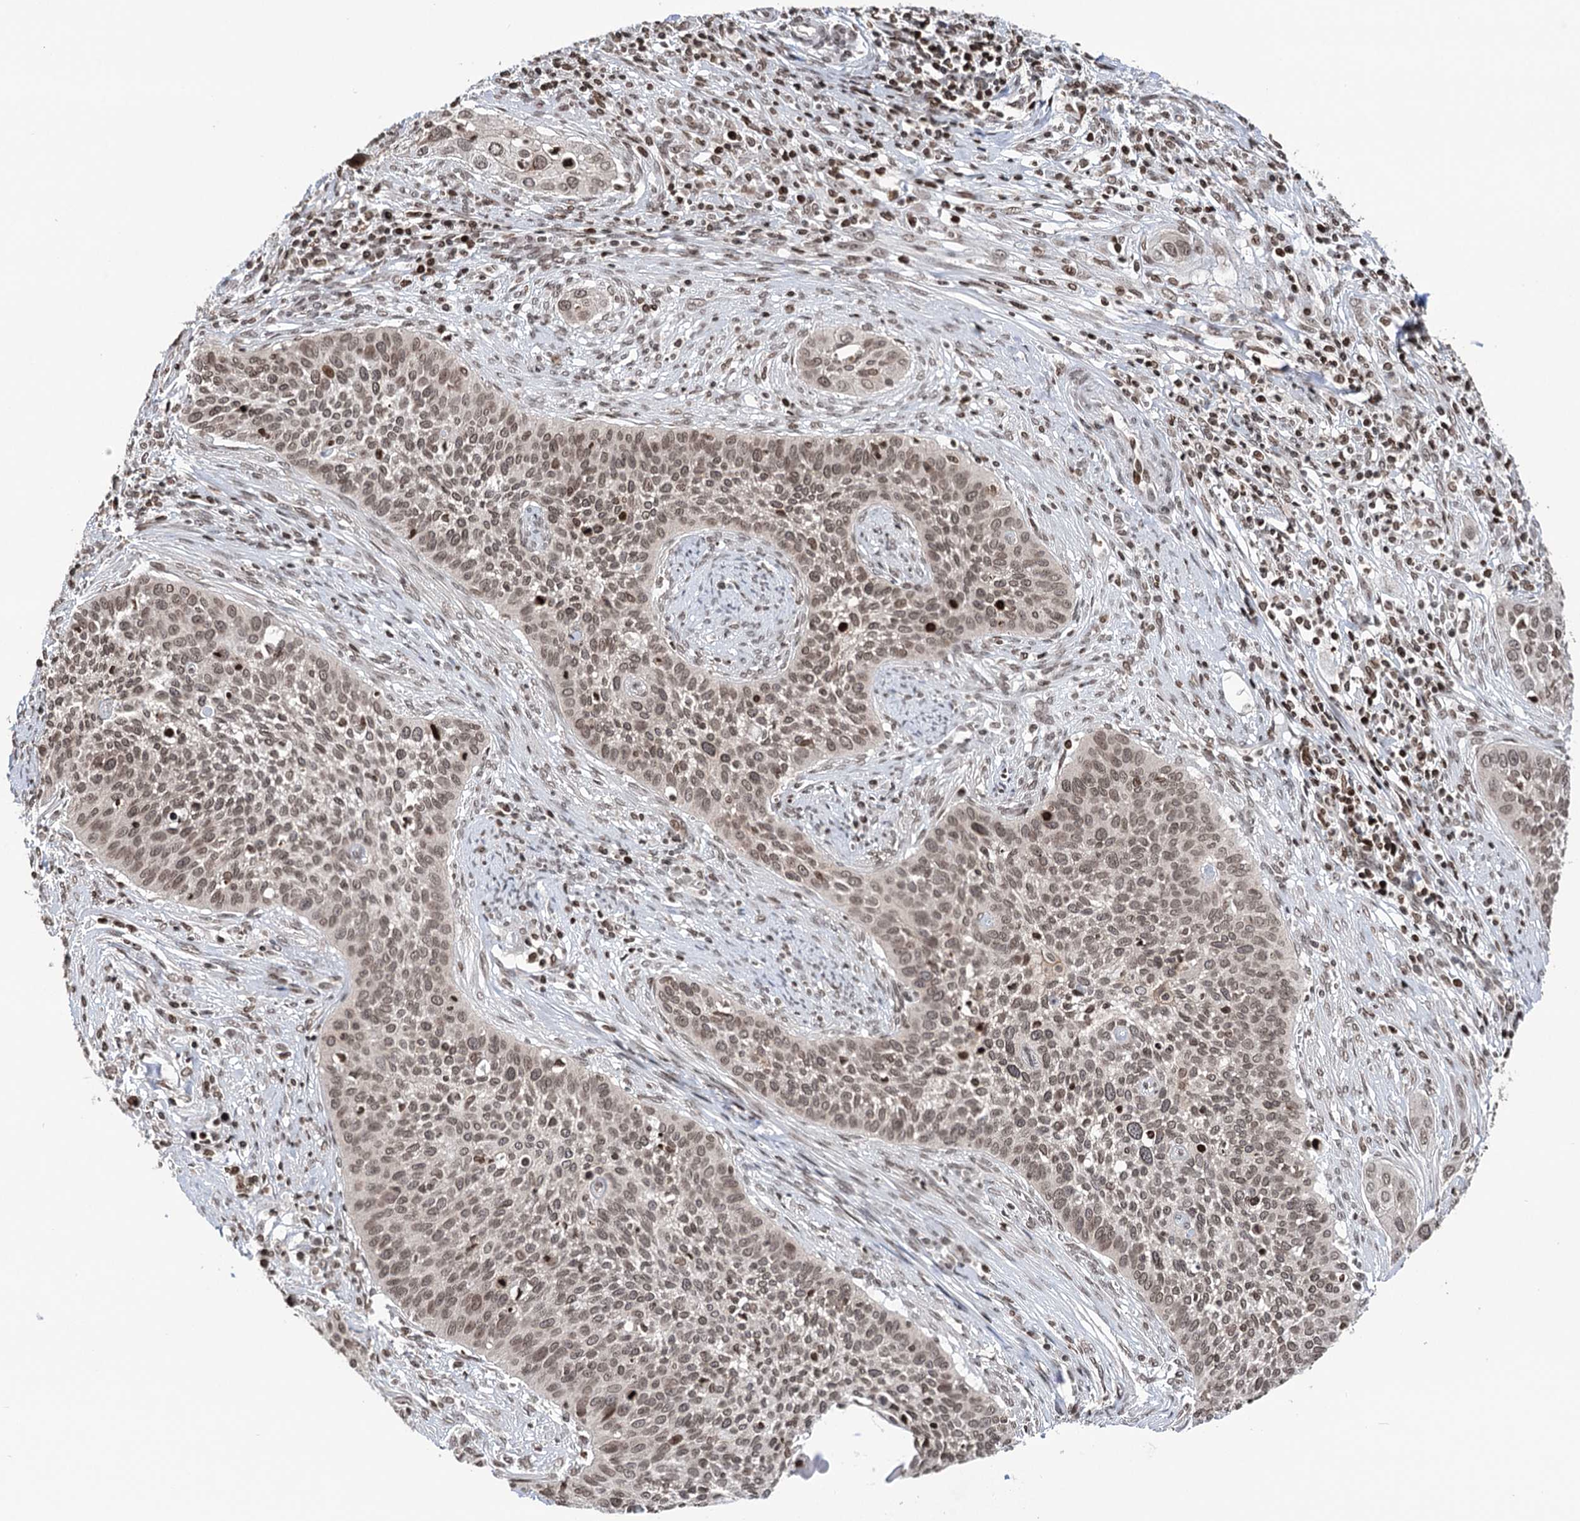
{"staining": {"intensity": "moderate", "quantity": ">75%", "location": "nuclear"}, "tissue": "cervical cancer", "cell_type": "Tumor cells", "image_type": "cancer", "snomed": [{"axis": "morphology", "description": "Squamous cell carcinoma, NOS"}, {"axis": "topography", "description": "Cervix"}], "caption": "A brown stain labels moderate nuclear staining of a protein in human cervical squamous cell carcinoma tumor cells.", "gene": "CCDC77", "patient": {"sex": "female", "age": 34}}